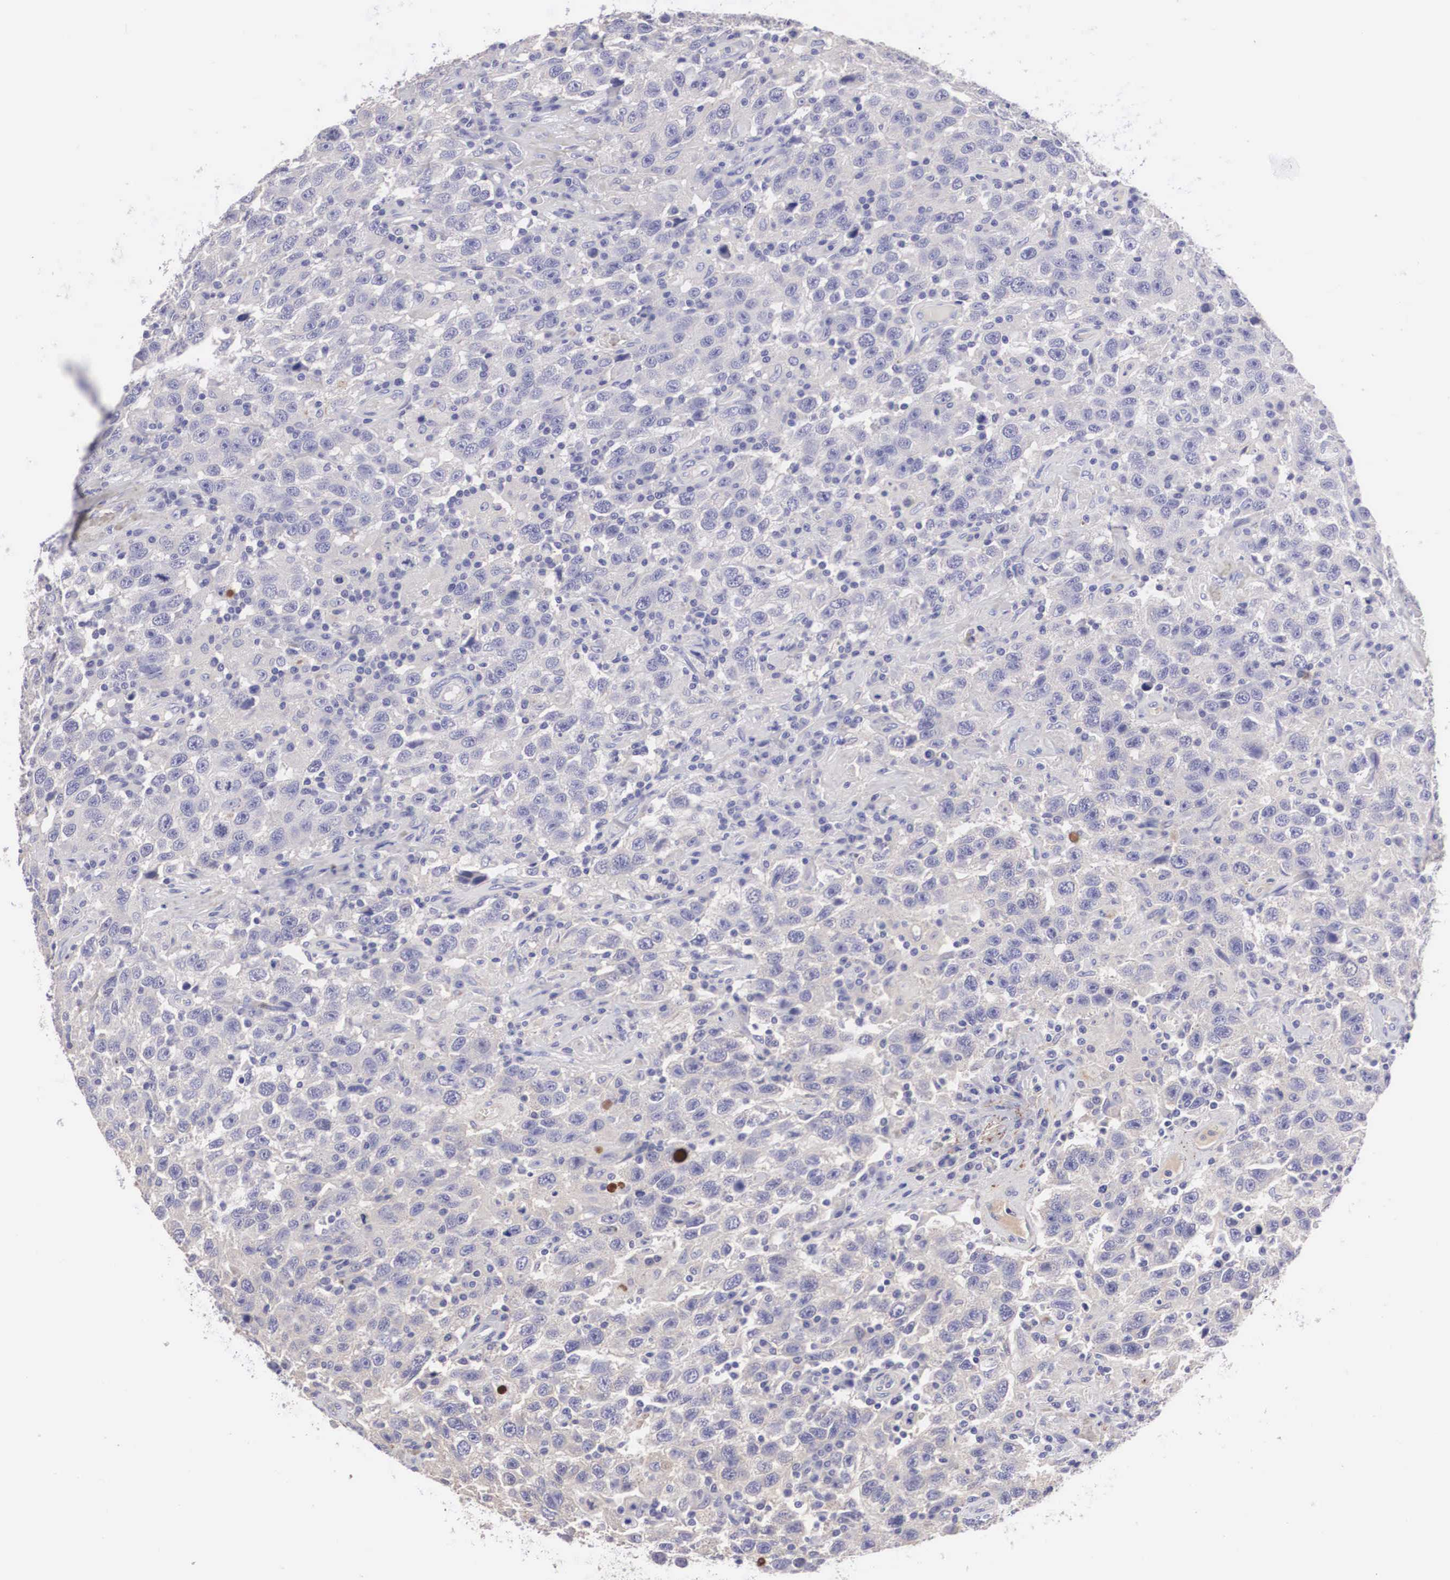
{"staining": {"intensity": "negative", "quantity": "none", "location": "none"}, "tissue": "testis cancer", "cell_type": "Tumor cells", "image_type": "cancer", "snomed": [{"axis": "morphology", "description": "Seminoma, NOS"}, {"axis": "topography", "description": "Testis"}], "caption": "High magnification brightfield microscopy of testis seminoma stained with DAB (3,3'-diaminobenzidine) (brown) and counterstained with hematoxylin (blue): tumor cells show no significant positivity.", "gene": "CLU", "patient": {"sex": "male", "age": 41}}